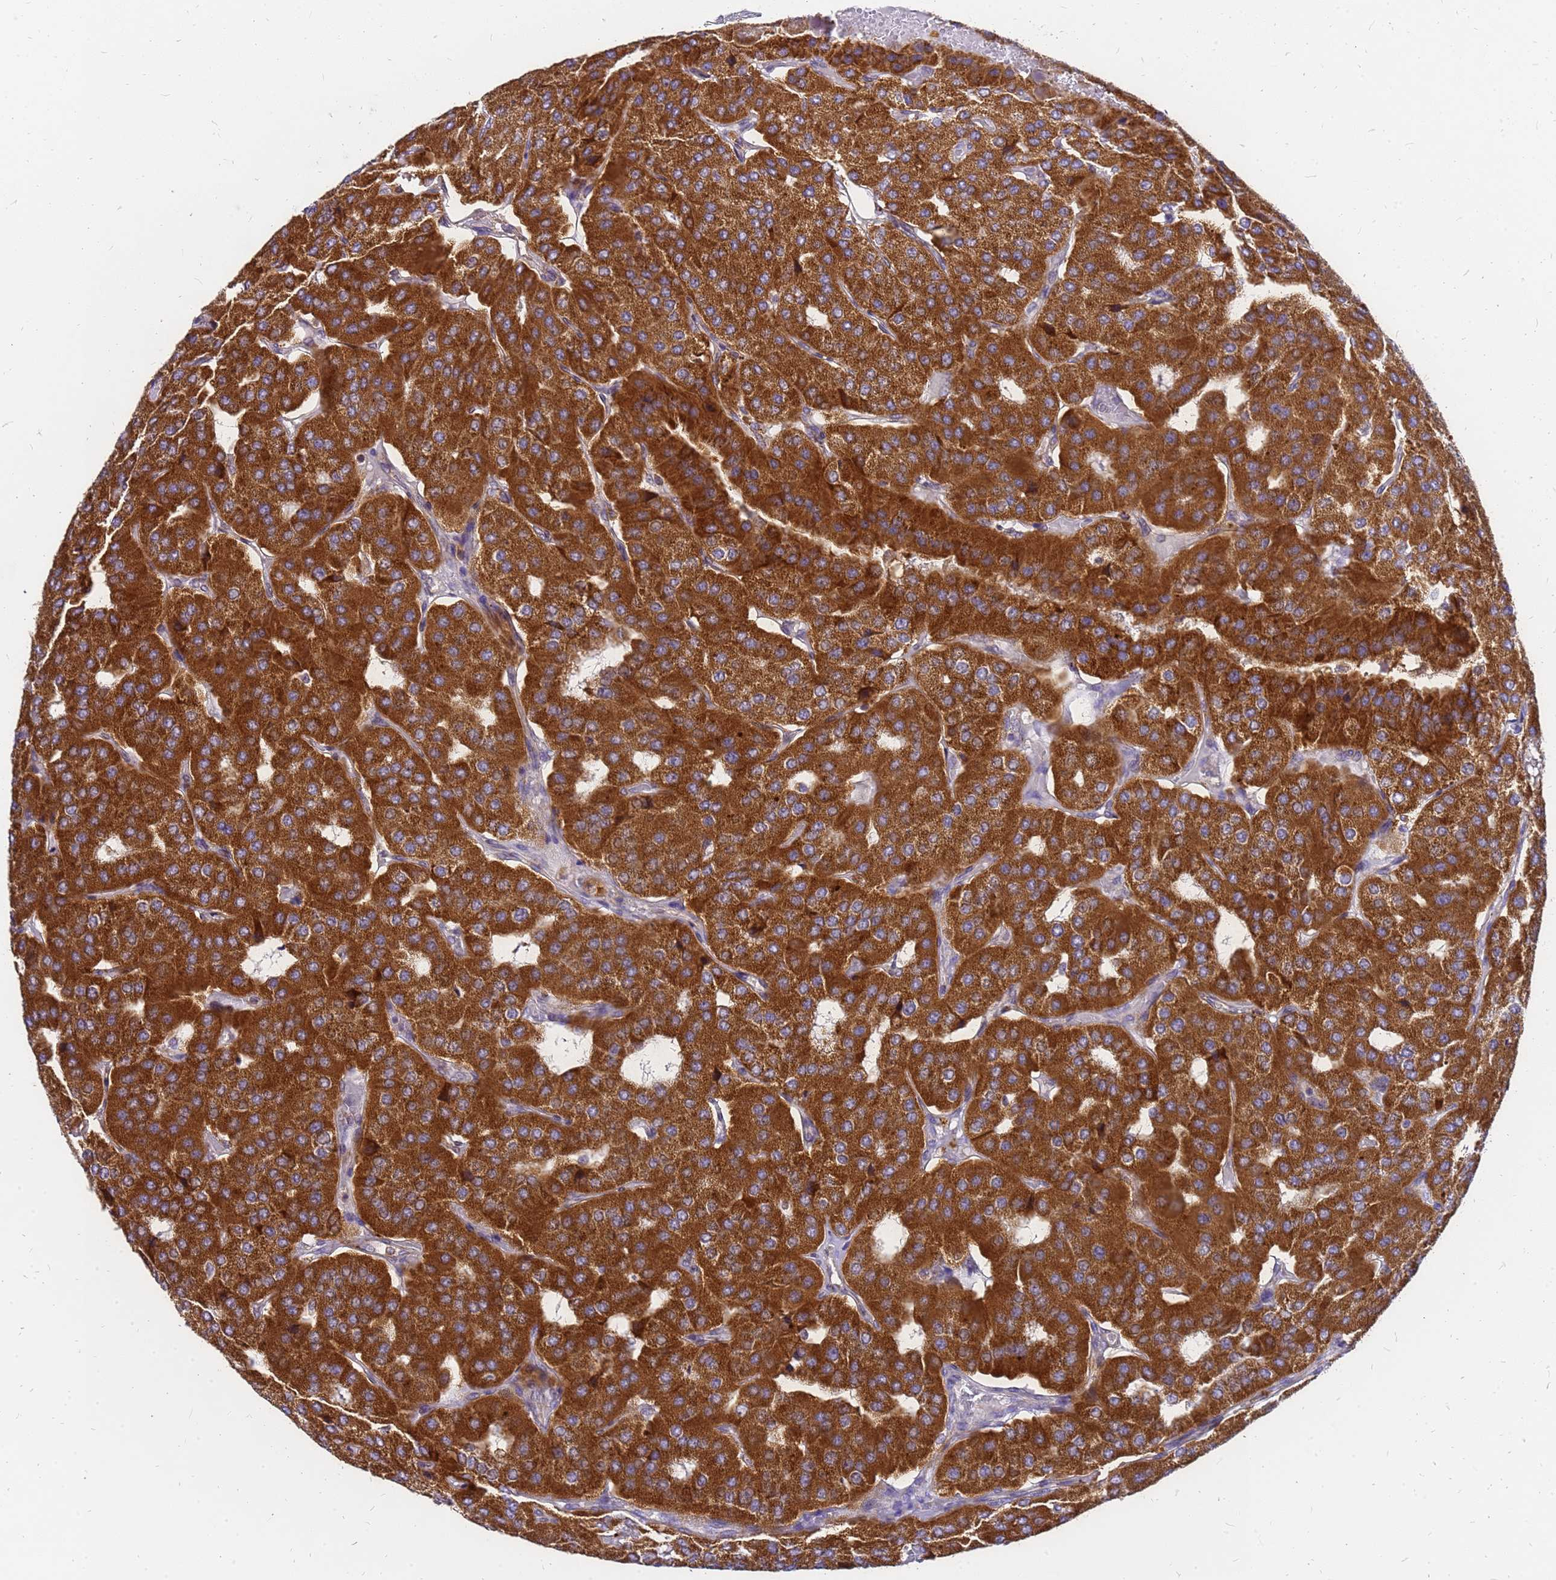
{"staining": {"intensity": "strong", "quantity": ">75%", "location": "cytoplasmic/membranous"}, "tissue": "parathyroid gland", "cell_type": "Glandular cells", "image_type": "normal", "snomed": [{"axis": "morphology", "description": "Normal tissue, NOS"}, {"axis": "morphology", "description": "Adenoma, NOS"}, {"axis": "topography", "description": "Parathyroid gland"}], "caption": "IHC of unremarkable parathyroid gland exhibits high levels of strong cytoplasmic/membranous expression in about >75% of glandular cells.", "gene": "MRPS26", "patient": {"sex": "female", "age": 86}}